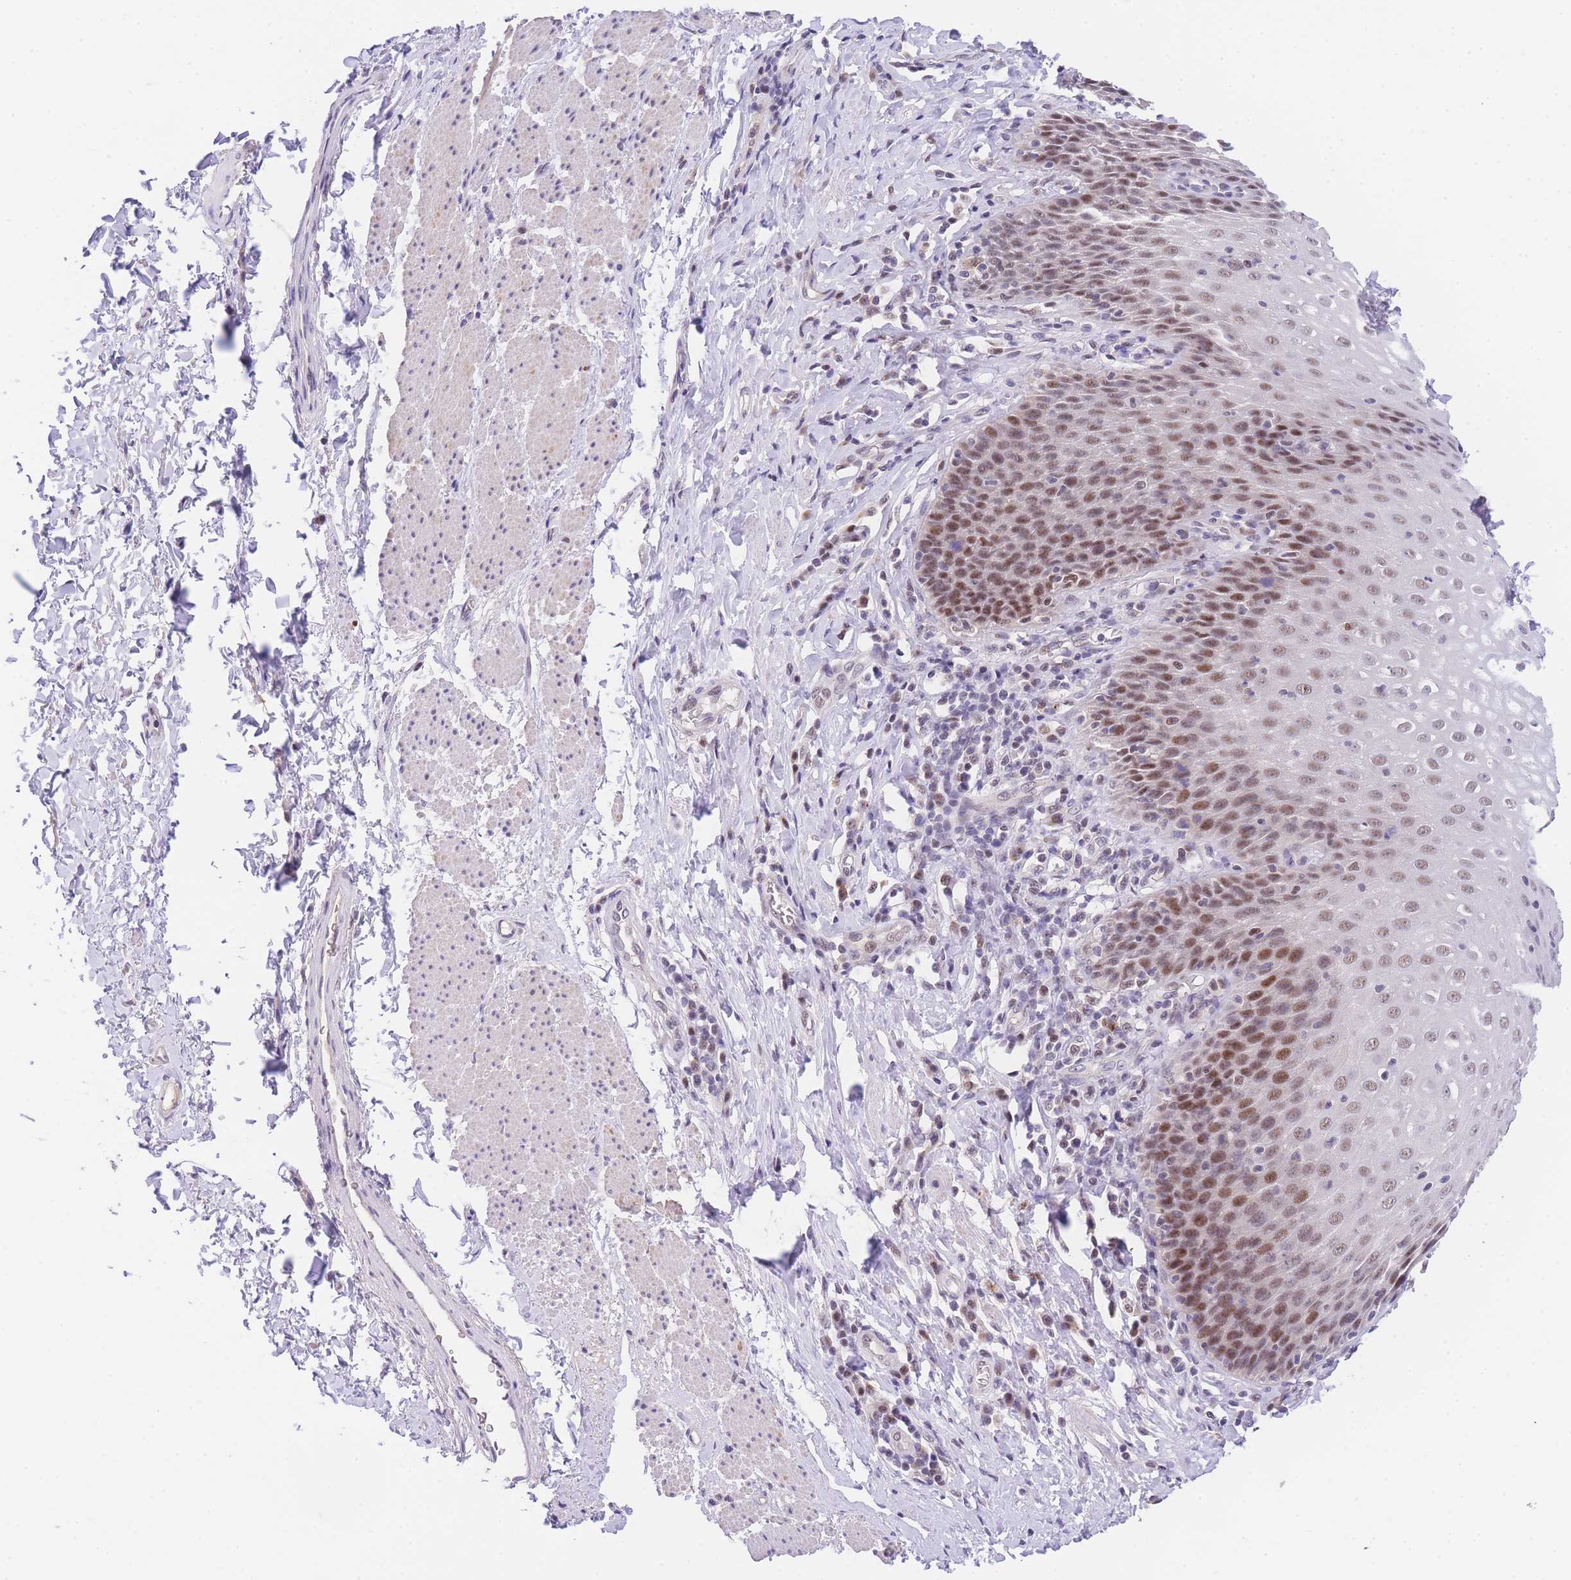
{"staining": {"intensity": "moderate", "quantity": ">75%", "location": "nuclear"}, "tissue": "esophagus", "cell_type": "Squamous epithelial cells", "image_type": "normal", "snomed": [{"axis": "morphology", "description": "Normal tissue, NOS"}, {"axis": "topography", "description": "Esophagus"}], "caption": "Moderate nuclear positivity is seen in about >75% of squamous epithelial cells in unremarkable esophagus. Ihc stains the protein in brown and the nuclei are stained blue.", "gene": "SLC35F2", "patient": {"sex": "female", "age": 61}}